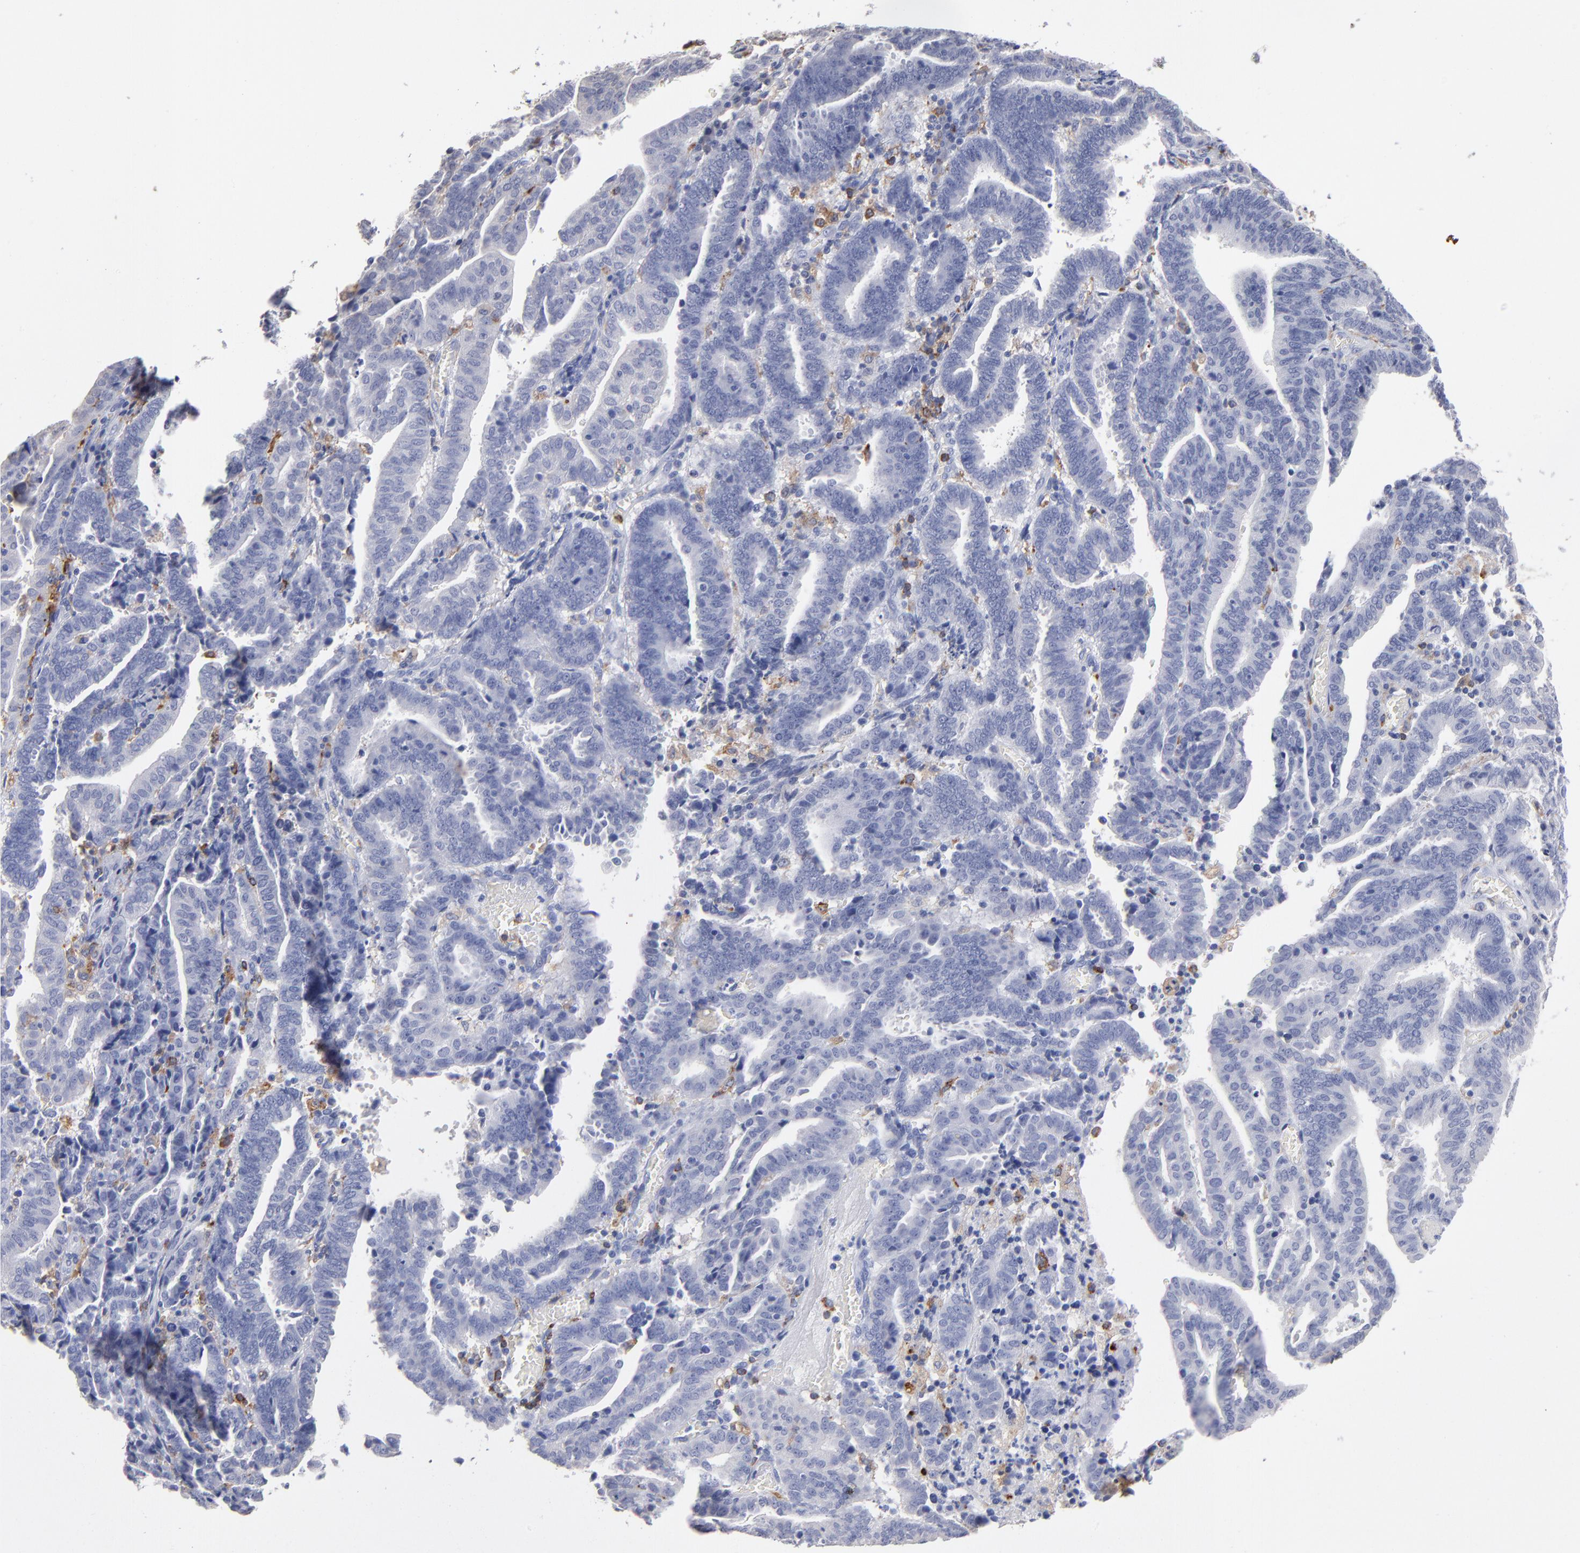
{"staining": {"intensity": "negative", "quantity": "none", "location": "none"}, "tissue": "endometrial cancer", "cell_type": "Tumor cells", "image_type": "cancer", "snomed": [{"axis": "morphology", "description": "Adenocarcinoma, NOS"}, {"axis": "topography", "description": "Uterus"}], "caption": "Immunohistochemistry of endometrial adenocarcinoma reveals no staining in tumor cells.", "gene": "CD180", "patient": {"sex": "female", "age": 83}}